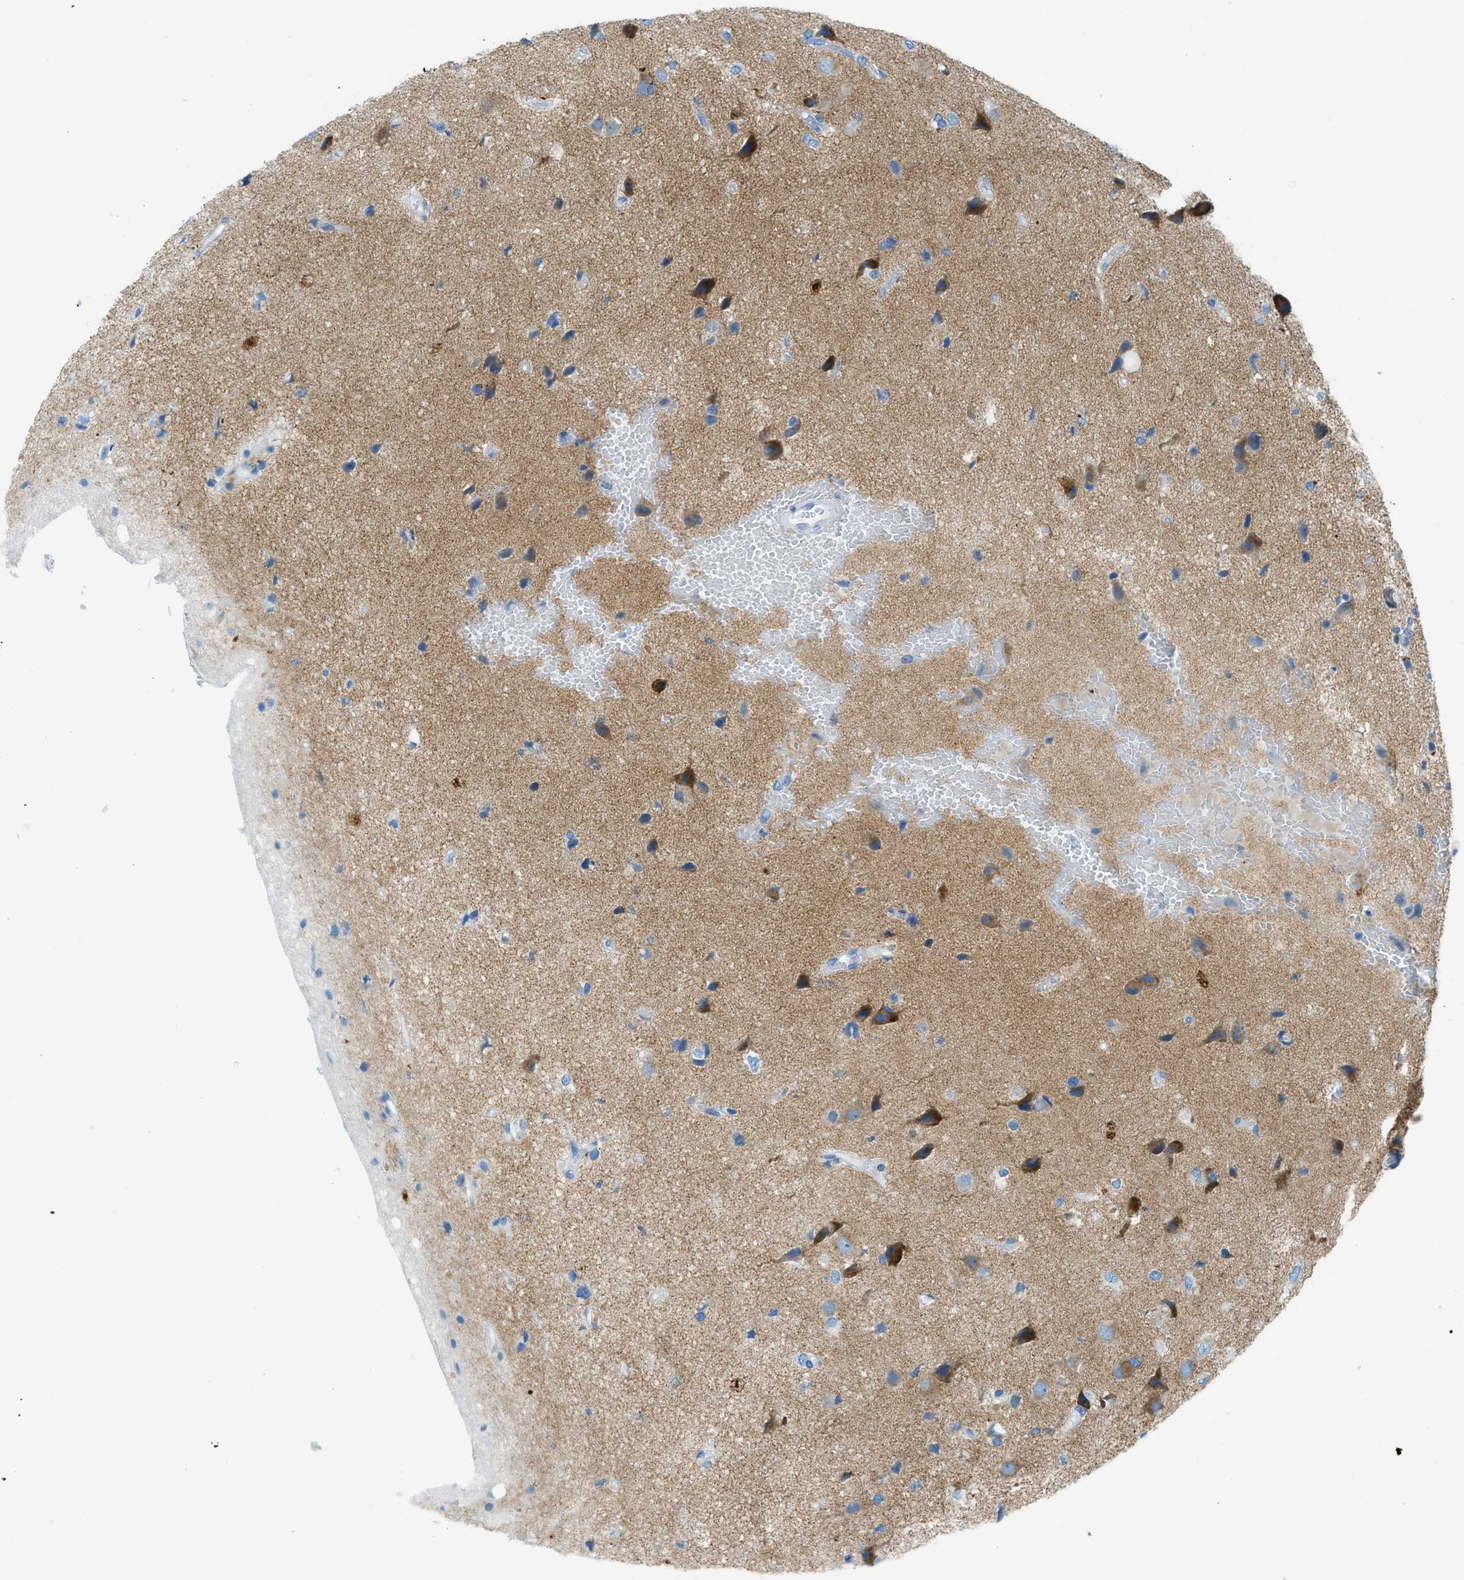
{"staining": {"intensity": "negative", "quantity": "none", "location": "none"}, "tissue": "glioma", "cell_type": "Tumor cells", "image_type": "cancer", "snomed": [{"axis": "morphology", "description": "Glioma, malignant, High grade"}, {"axis": "topography", "description": "Brain"}], "caption": "A high-resolution micrograph shows immunohistochemistry (IHC) staining of malignant high-grade glioma, which shows no significant positivity in tumor cells.", "gene": "C21orf62", "patient": {"sex": "female", "age": 59}}